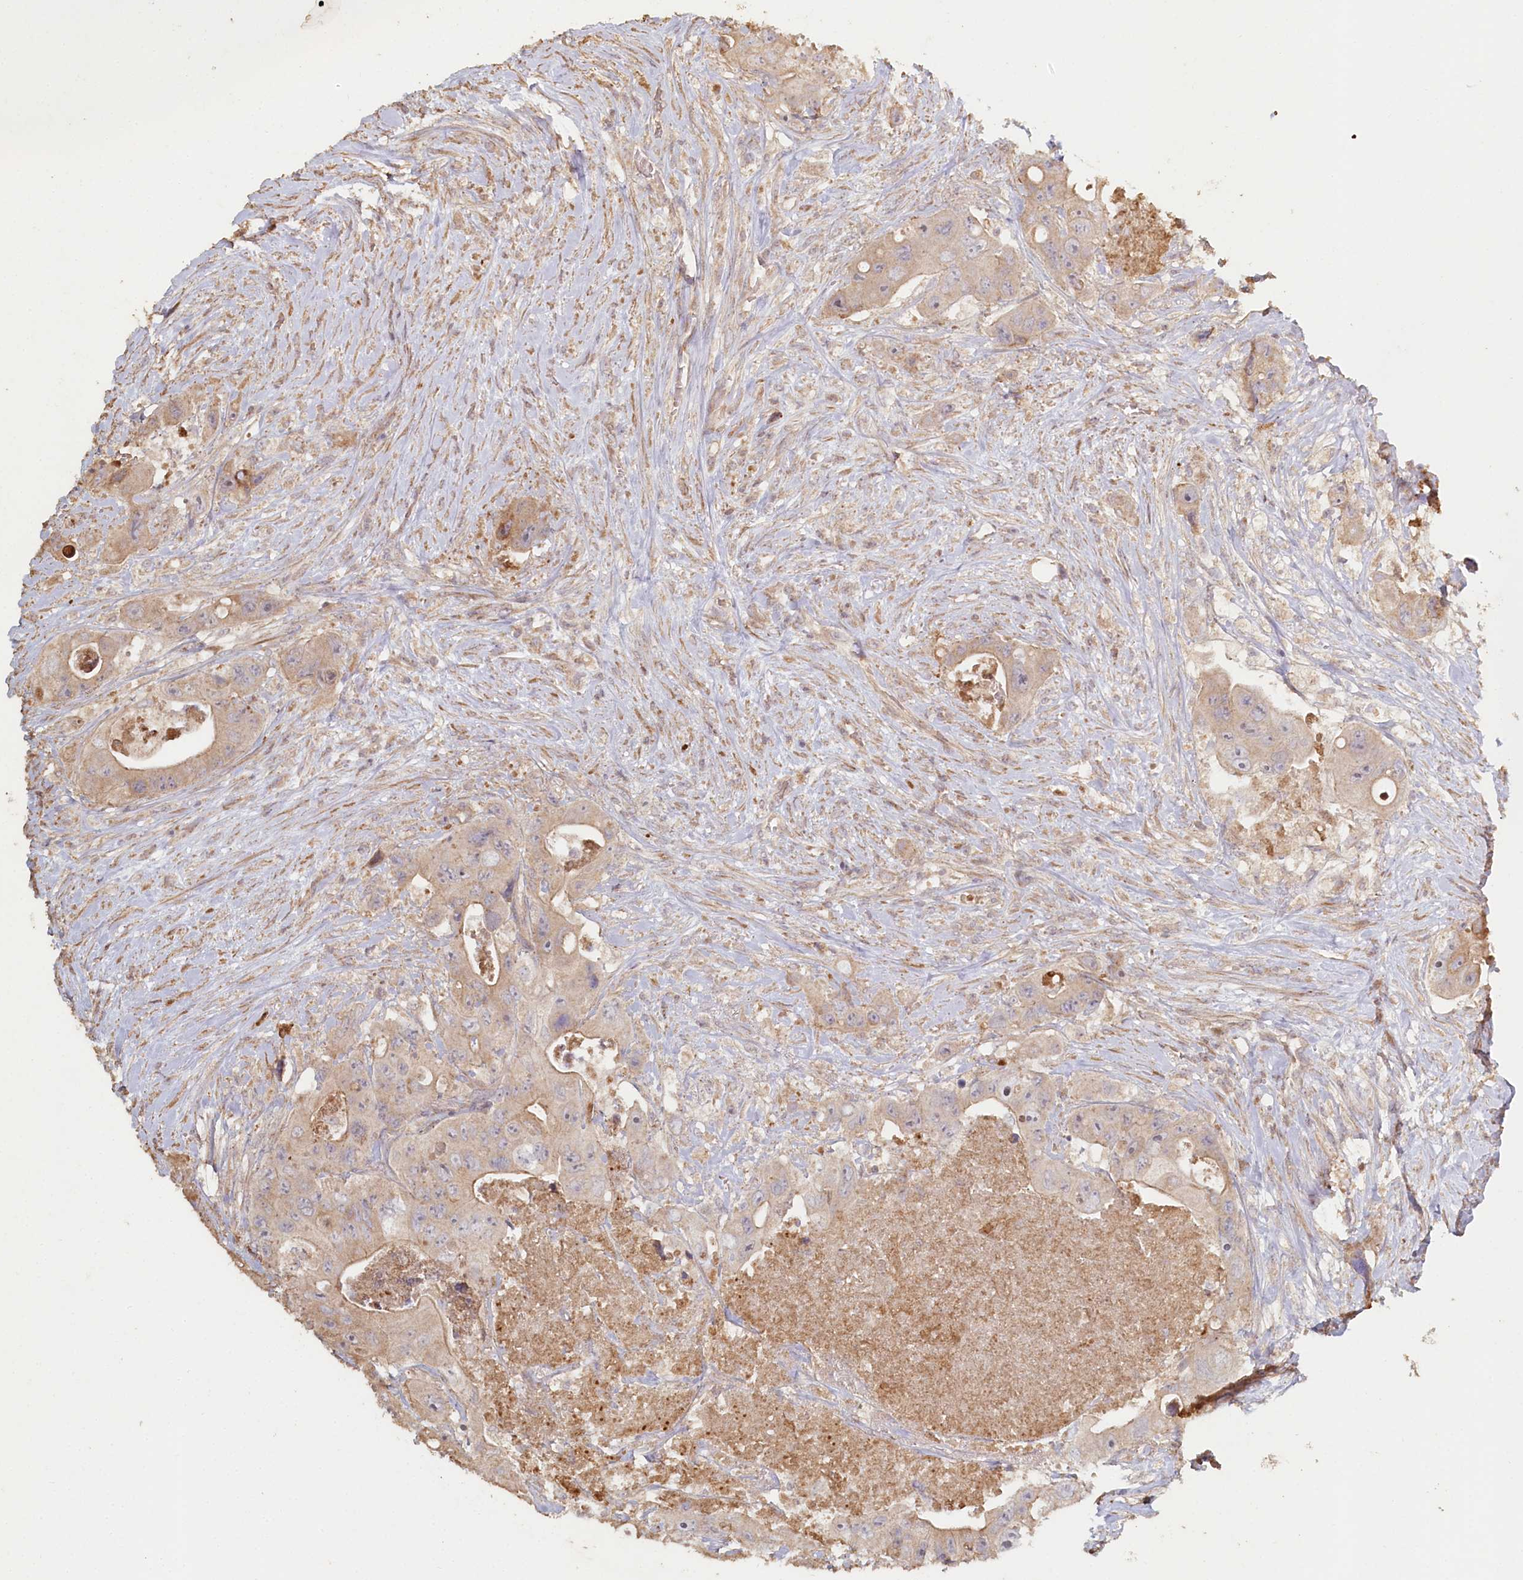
{"staining": {"intensity": "weak", "quantity": "25%-75%", "location": "cytoplasmic/membranous"}, "tissue": "colorectal cancer", "cell_type": "Tumor cells", "image_type": "cancer", "snomed": [{"axis": "morphology", "description": "Adenocarcinoma, NOS"}, {"axis": "topography", "description": "Colon"}], "caption": "Immunohistochemistry (DAB (3,3'-diaminobenzidine)) staining of adenocarcinoma (colorectal) reveals weak cytoplasmic/membranous protein expression in about 25%-75% of tumor cells. The protein is stained brown, and the nuclei are stained in blue (DAB (3,3'-diaminobenzidine) IHC with brightfield microscopy, high magnification).", "gene": "HAL", "patient": {"sex": "female", "age": 46}}